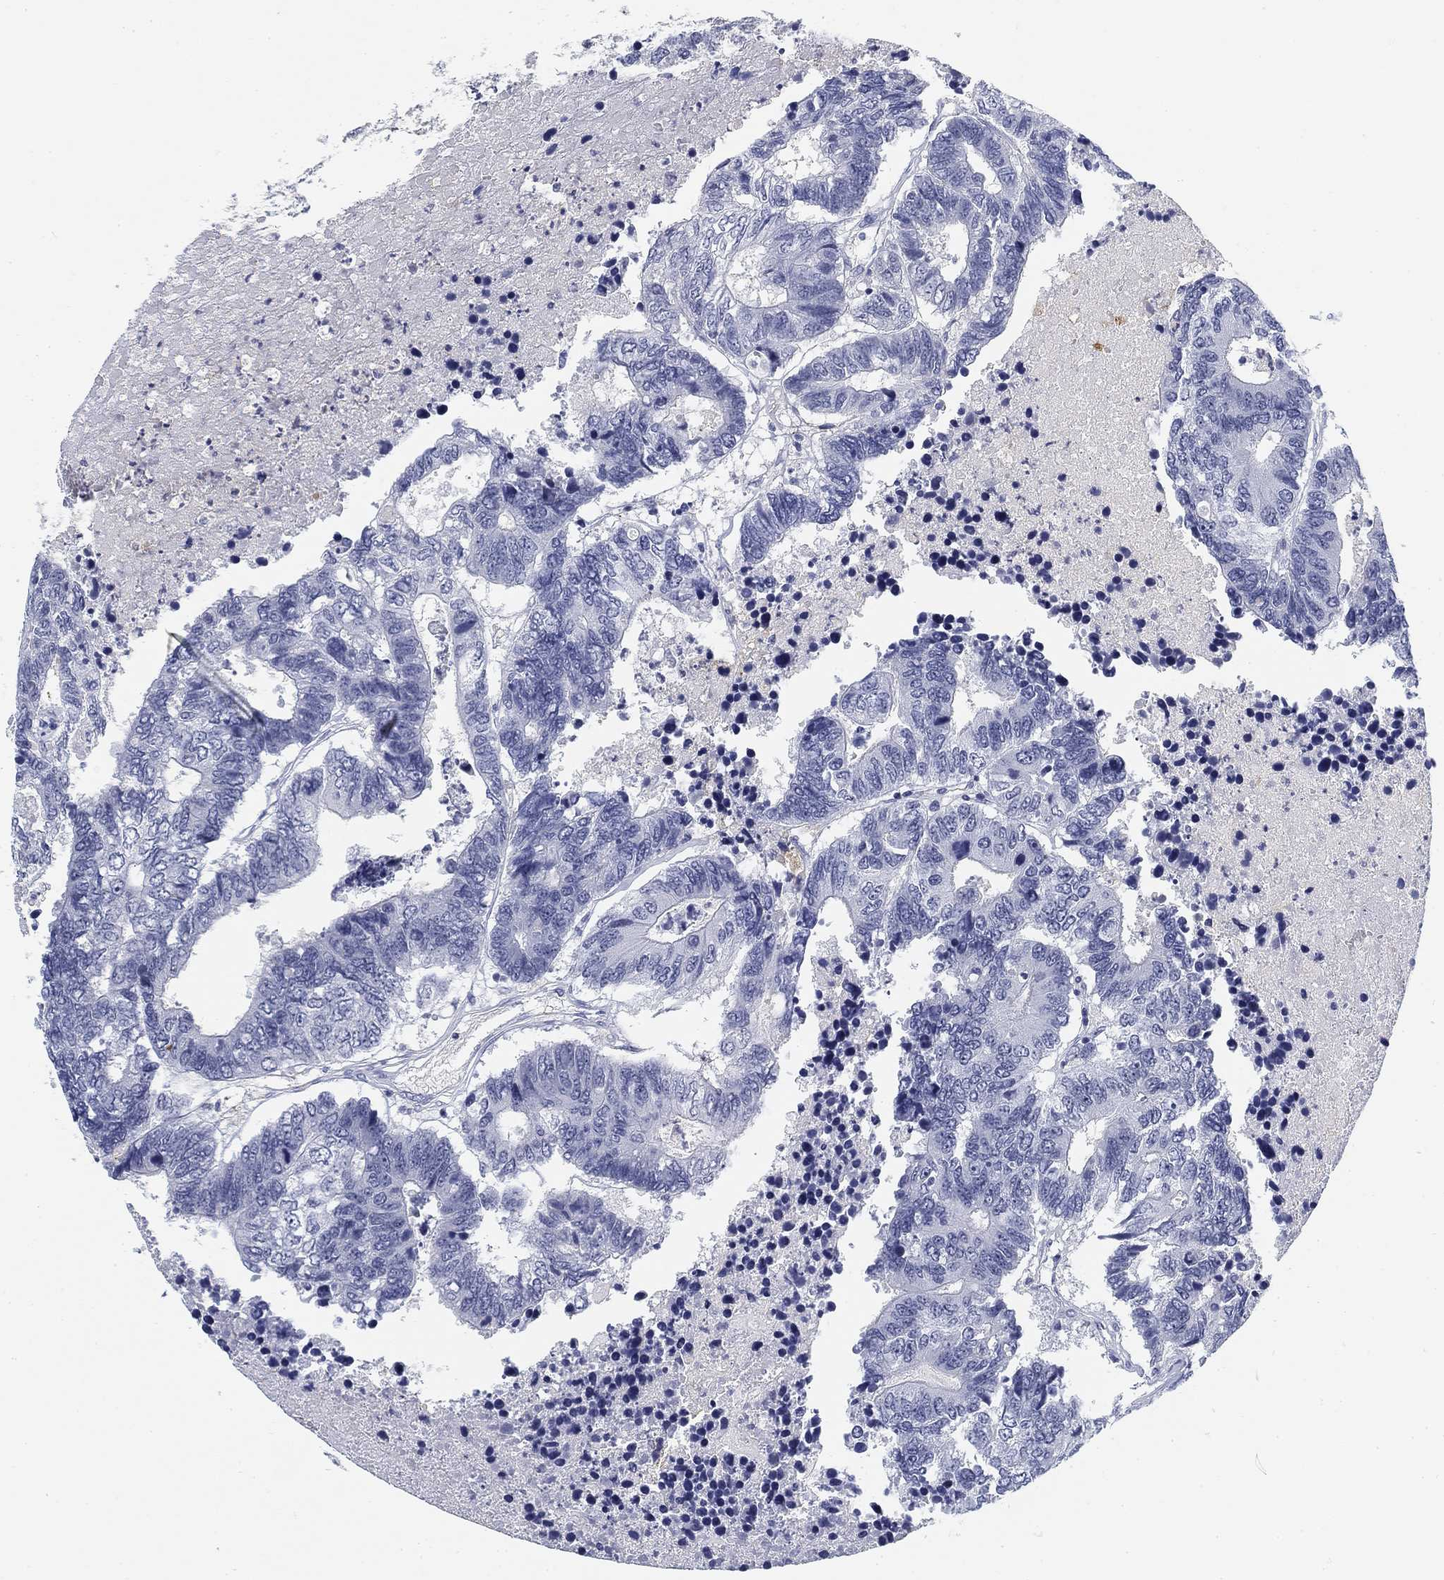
{"staining": {"intensity": "negative", "quantity": "none", "location": "none"}, "tissue": "colorectal cancer", "cell_type": "Tumor cells", "image_type": "cancer", "snomed": [{"axis": "morphology", "description": "Adenocarcinoma, NOS"}, {"axis": "topography", "description": "Colon"}], "caption": "An immunohistochemistry (IHC) histopathology image of colorectal adenocarcinoma is shown. There is no staining in tumor cells of colorectal adenocarcinoma. Nuclei are stained in blue.", "gene": "SLC2A5", "patient": {"sex": "female", "age": 48}}